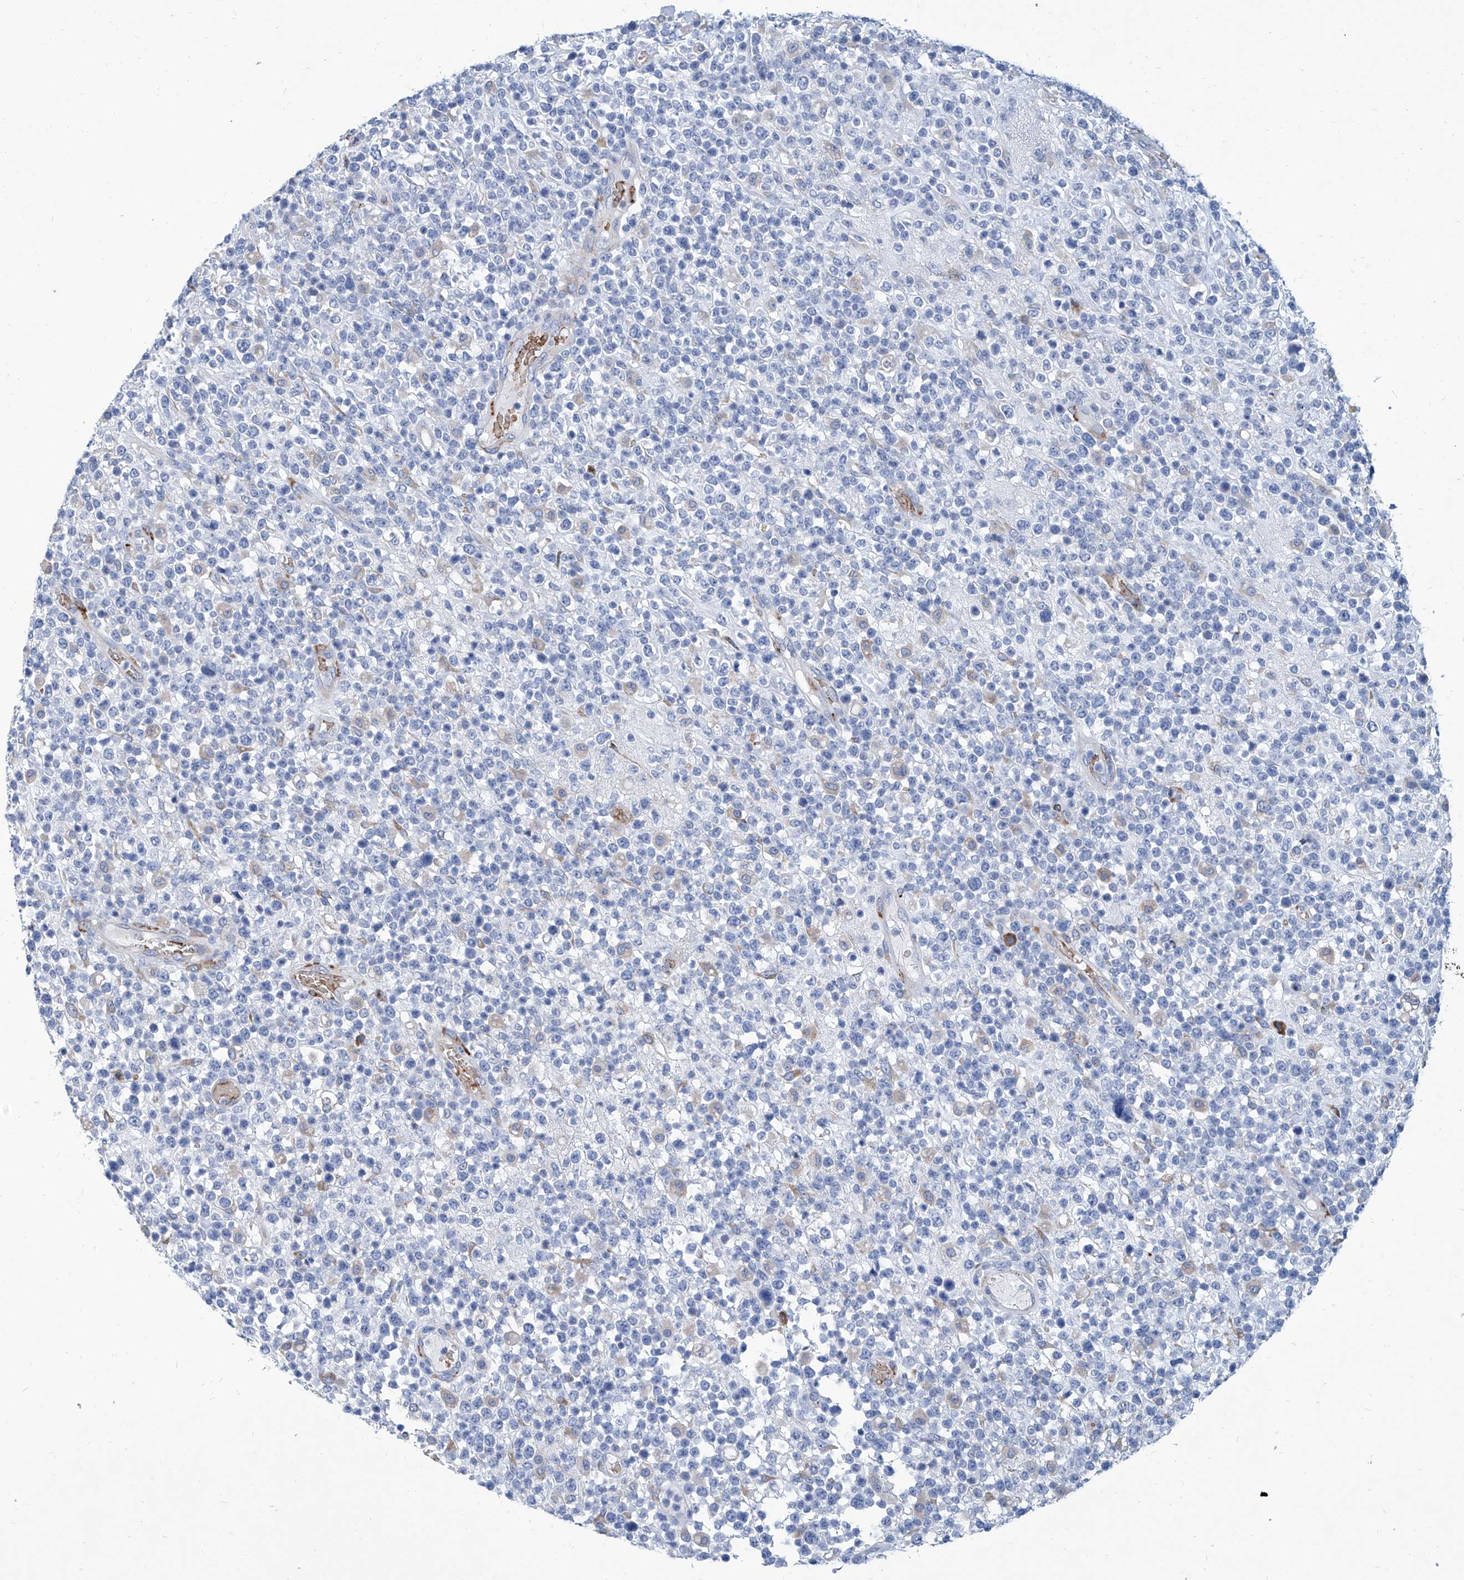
{"staining": {"intensity": "negative", "quantity": "none", "location": "none"}, "tissue": "lymphoma", "cell_type": "Tumor cells", "image_type": "cancer", "snomed": [{"axis": "morphology", "description": "Malignant lymphoma, non-Hodgkin's type, High grade"}, {"axis": "topography", "description": "Colon"}], "caption": "Protein analysis of malignant lymphoma, non-Hodgkin's type (high-grade) displays no significant staining in tumor cells.", "gene": "FPR2", "patient": {"sex": "female", "age": 53}}